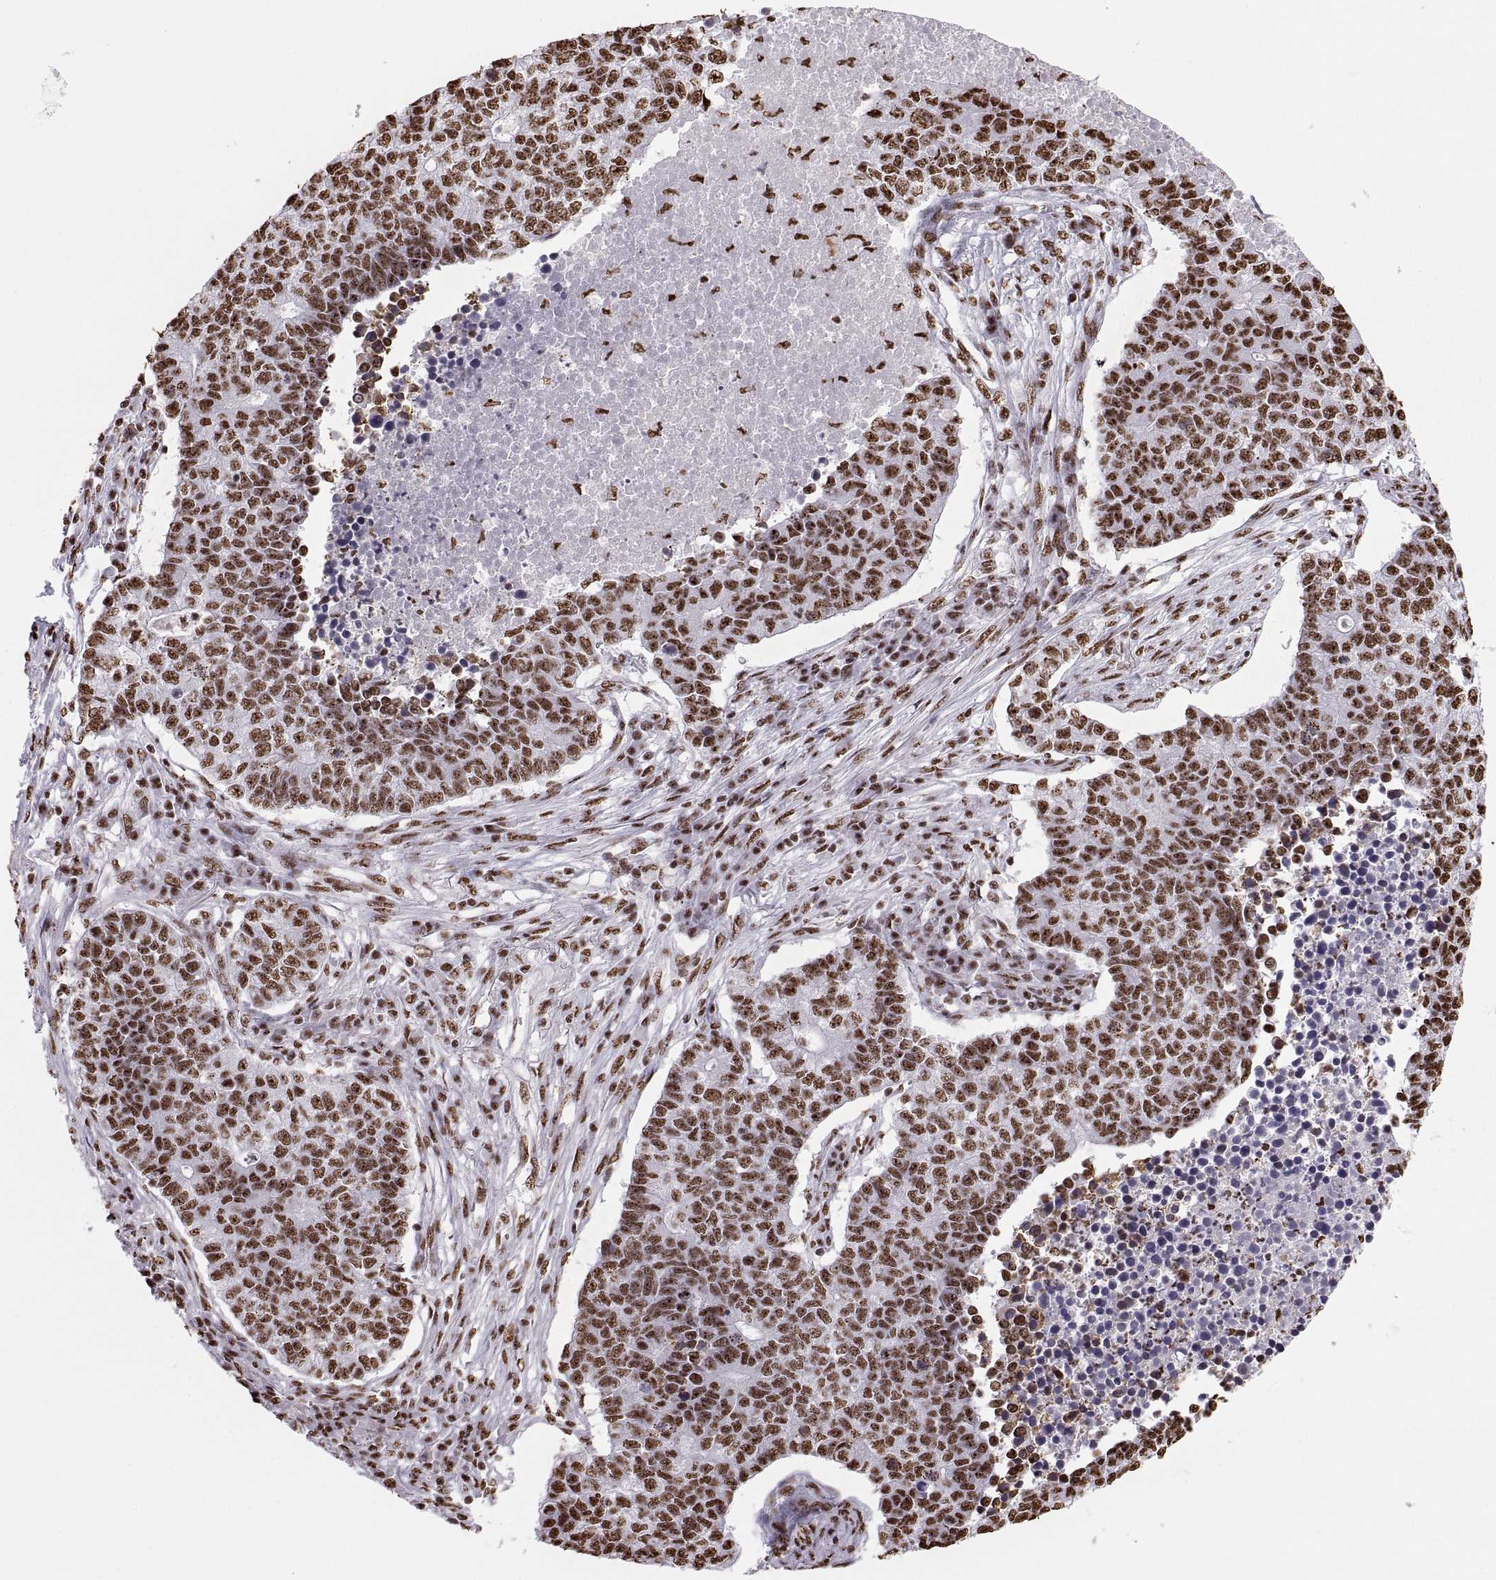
{"staining": {"intensity": "strong", "quantity": "25%-75%", "location": "nuclear"}, "tissue": "lung cancer", "cell_type": "Tumor cells", "image_type": "cancer", "snomed": [{"axis": "morphology", "description": "Adenocarcinoma, NOS"}, {"axis": "topography", "description": "Lung"}], "caption": "Lung adenocarcinoma stained for a protein shows strong nuclear positivity in tumor cells. The protein of interest is shown in brown color, while the nuclei are stained blue.", "gene": "SNAI1", "patient": {"sex": "male", "age": 57}}